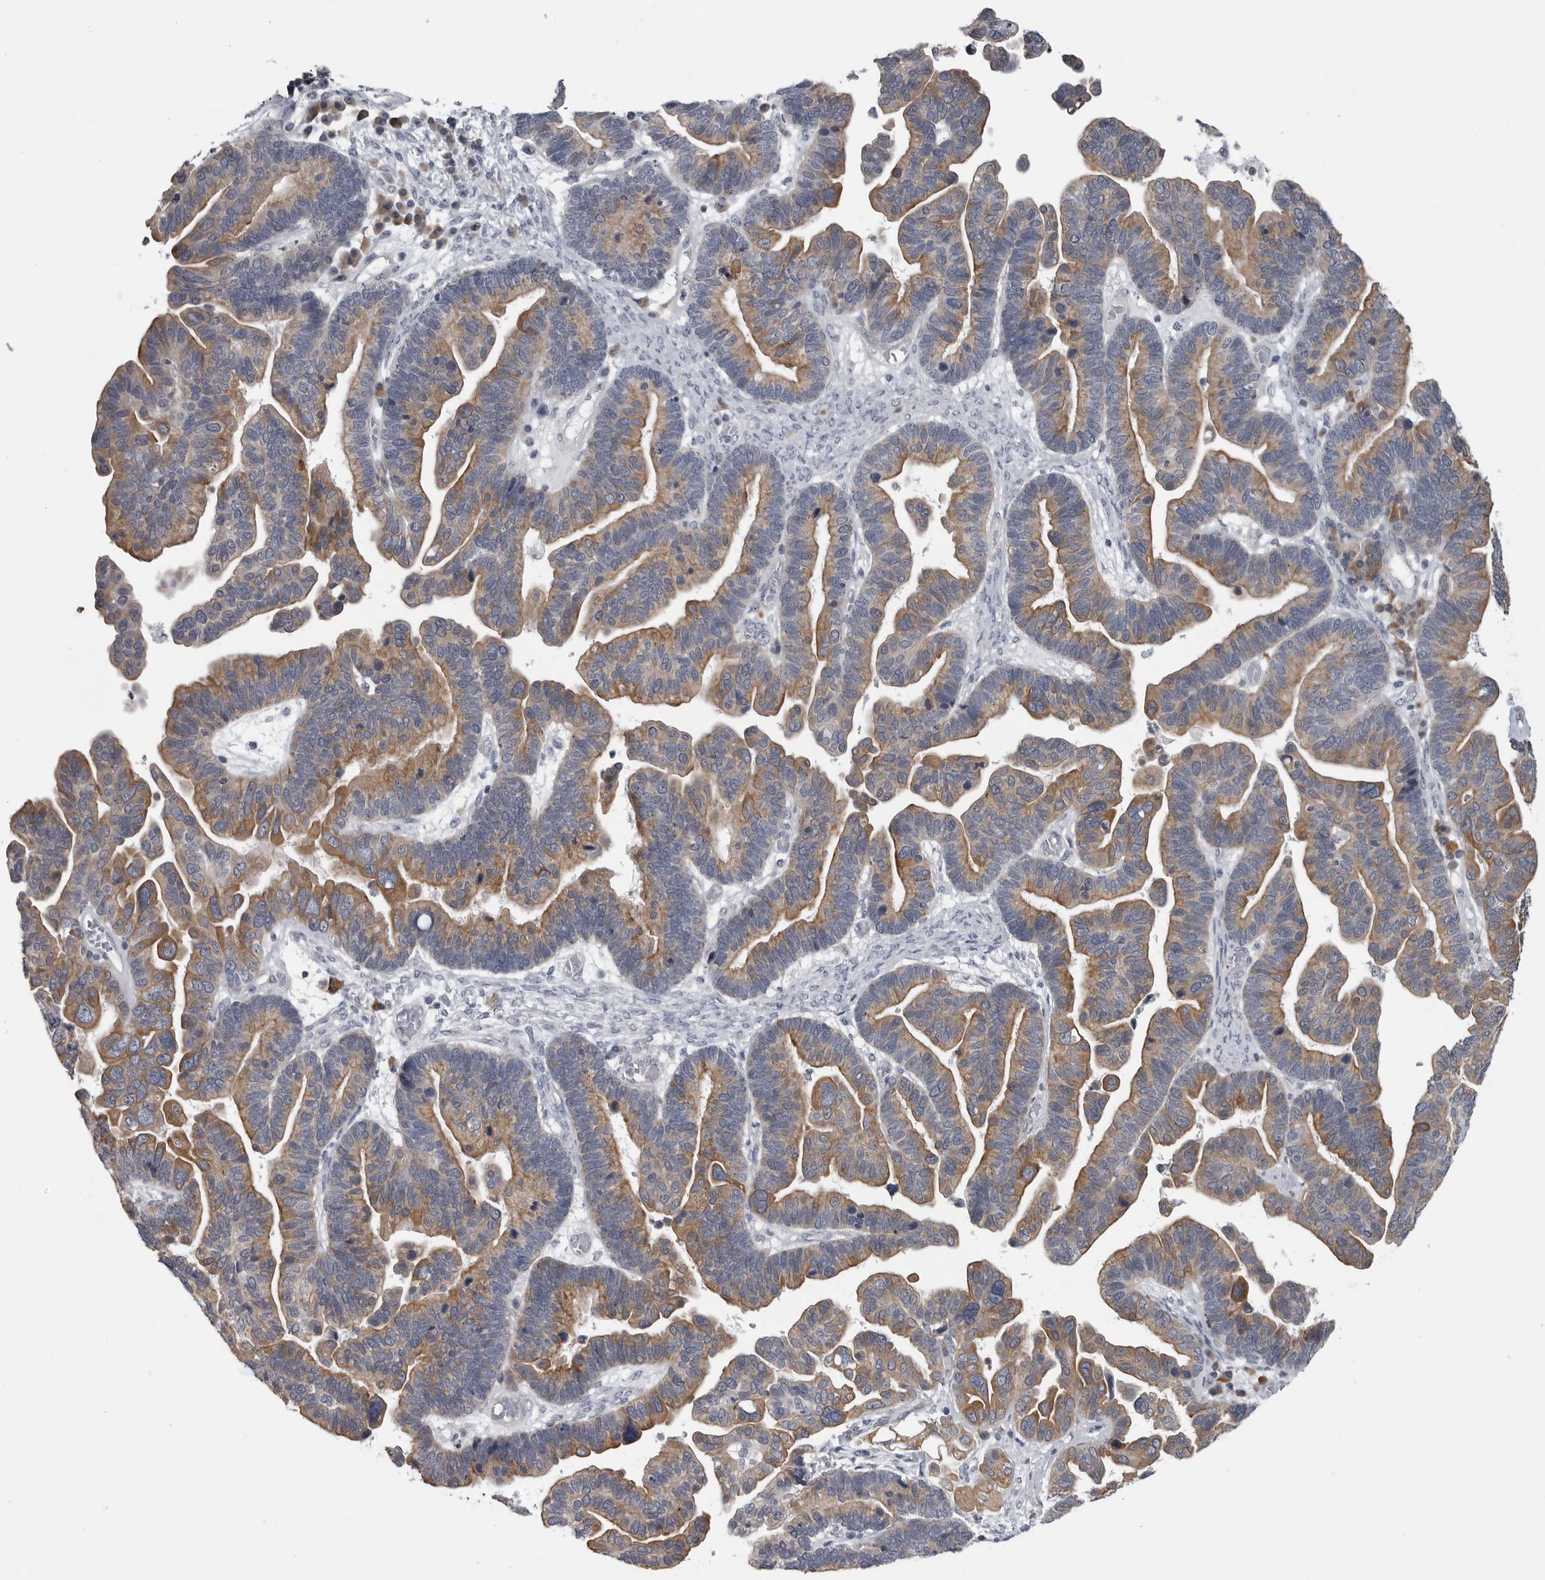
{"staining": {"intensity": "moderate", "quantity": ">75%", "location": "cytoplasmic/membranous"}, "tissue": "ovarian cancer", "cell_type": "Tumor cells", "image_type": "cancer", "snomed": [{"axis": "morphology", "description": "Cystadenocarcinoma, serous, NOS"}, {"axis": "topography", "description": "Ovary"}], "caption": "This is an image of immunohistochemistry staining of ovarian cancer, which shows moderate positivity in the cytoplasmic/membranous of tumor cells.", "gene": "MYOC", "patient": {"sex": "female", "age": 56}}